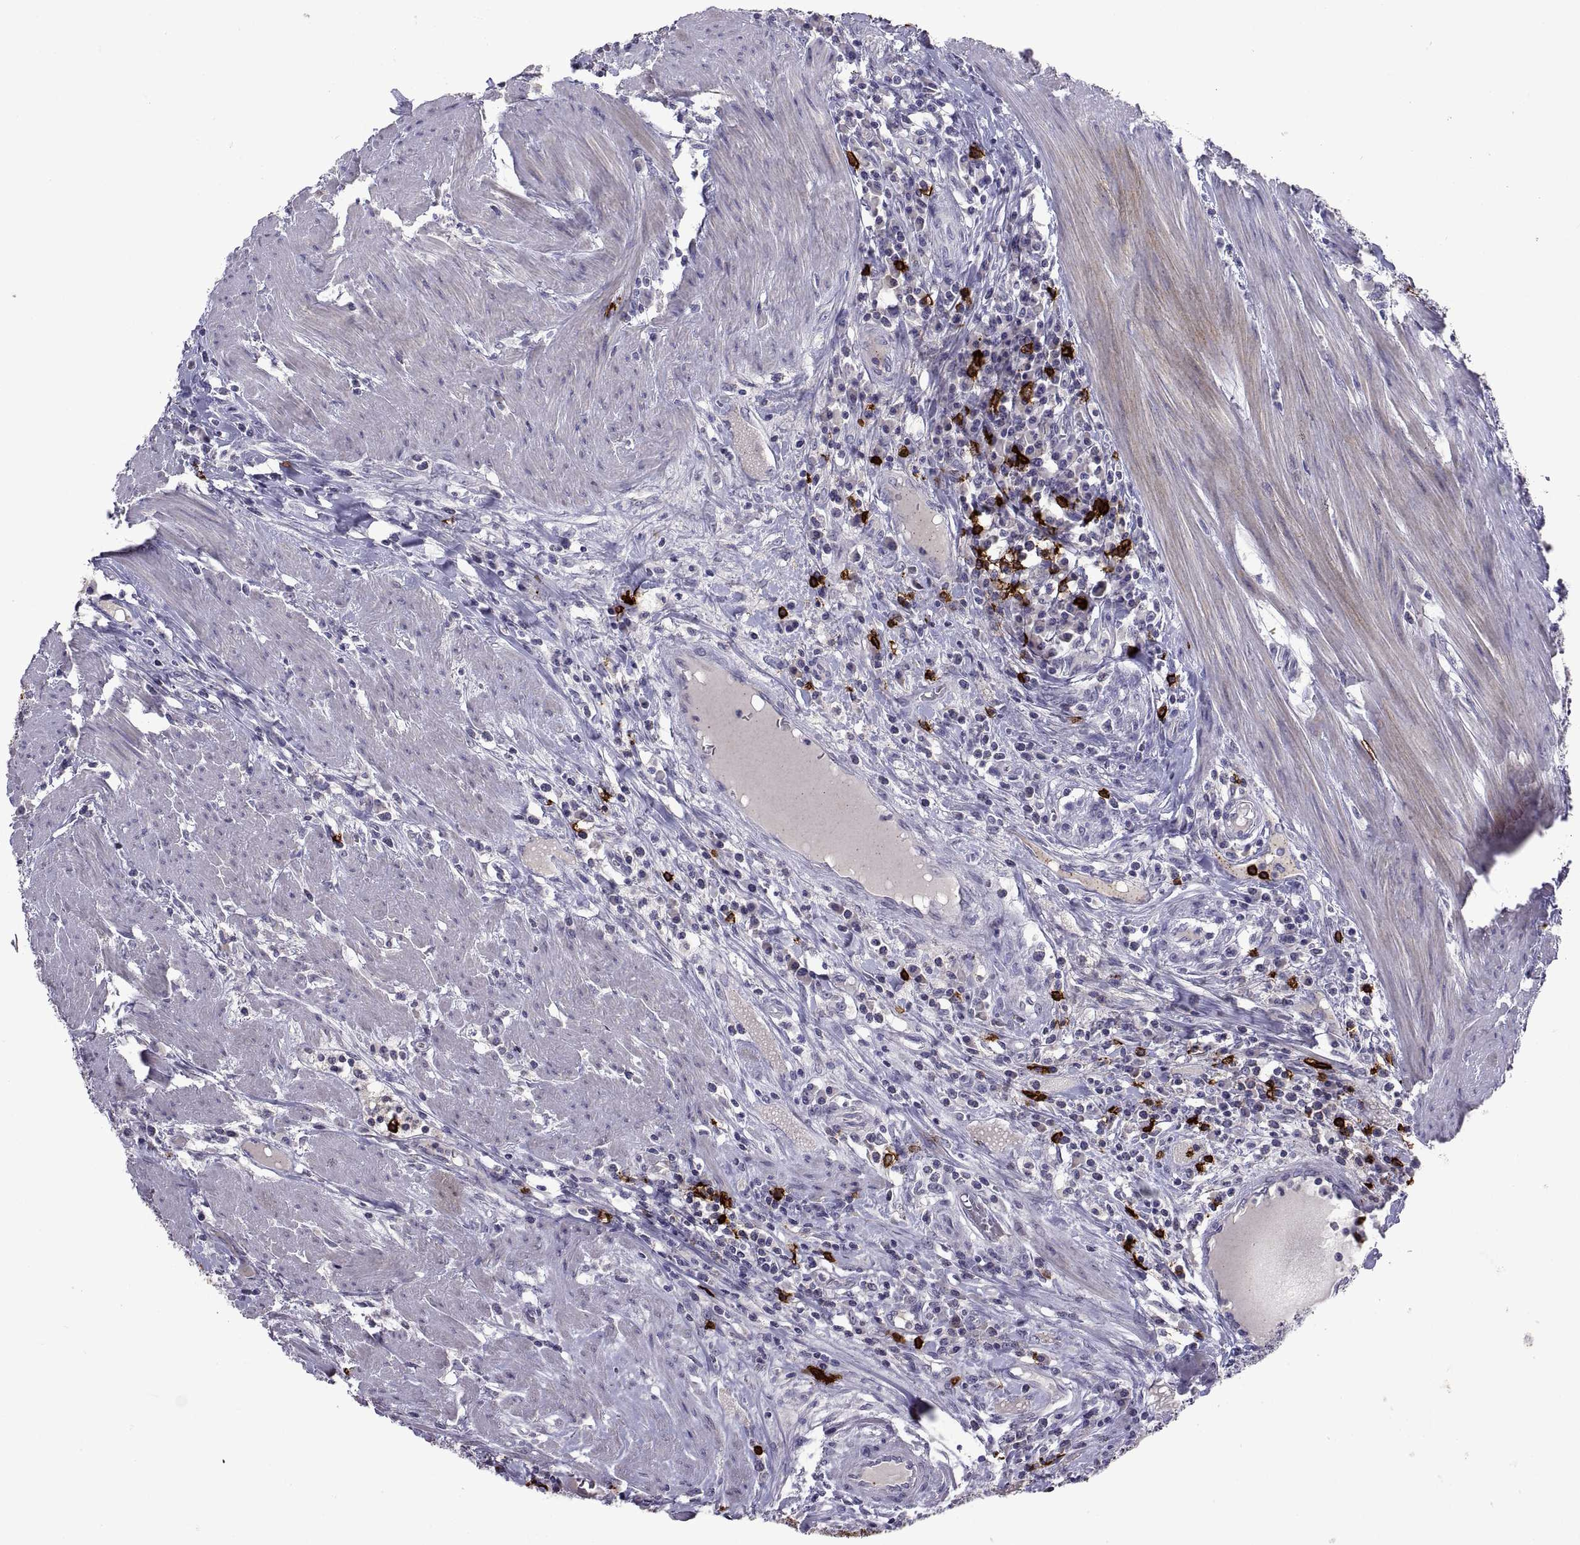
{"staining": {"intensity": "negative", "quantity": "none", "location": "none"}, "tissue": "colorectal cancer", "cell_type": "Tumor cells", "image_type": "cancer", "snomed": [{"axis": "morphology", "description": "Adenocarcinoma, NOS"}, {"axis": "topography", "description": "Colon"}], "caption": "Histopathology image shows no protein expression in tumor cells of adenocarcinoma (colorectal) tissue.", "gene": "MS4A1", "patient": {"sex": "male", "age": 53}}